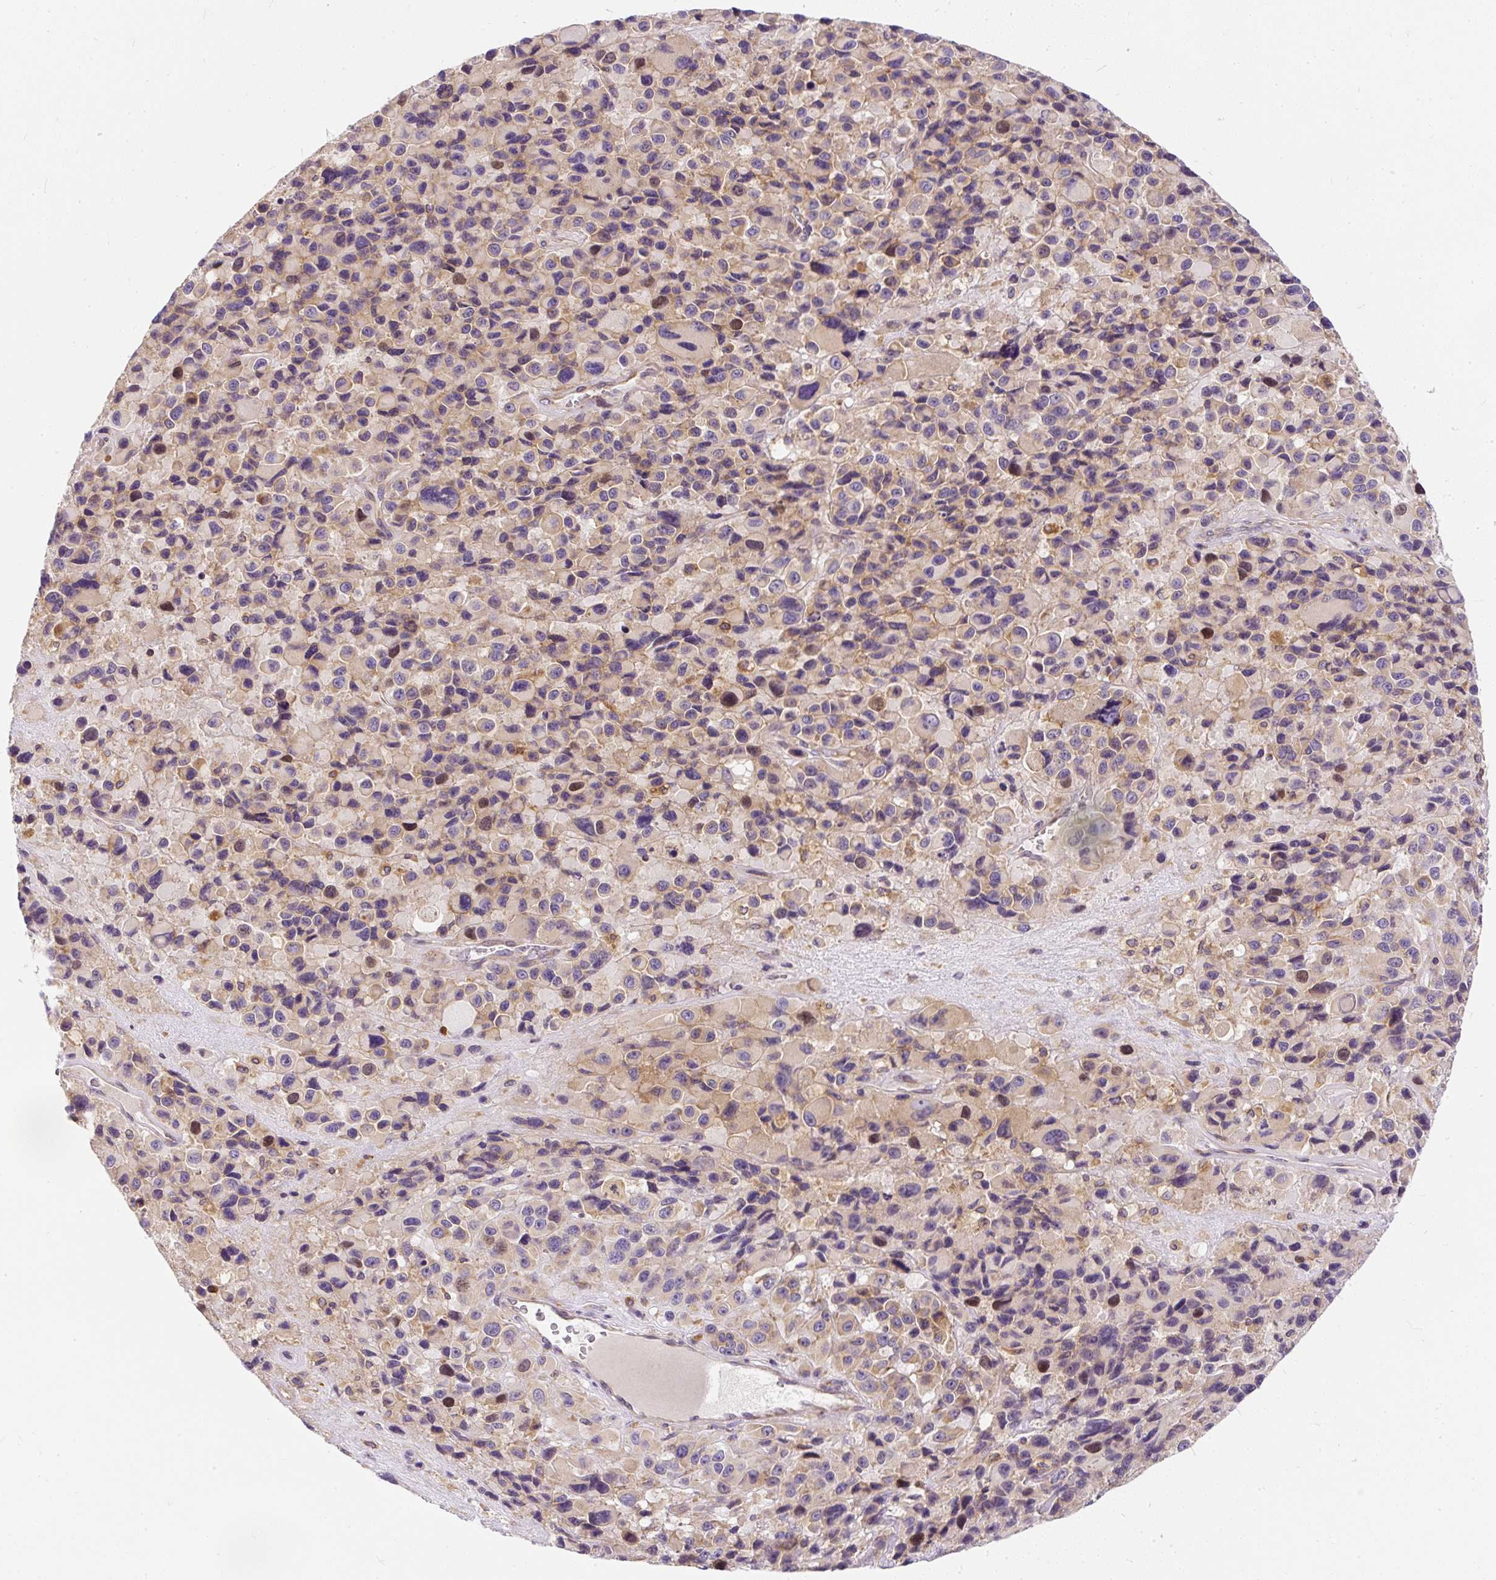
{"staining": {"intensity": "moderate", "quantity": "<25%", "location": "cytoplasmic/membranous,nuclear"}, "tissue": "melanoma", "cell_type": "Tumor cells", "image_type": "cancer", "snomed": [{"axis": "morphology", "description": "Malignant melanoma, Metastatic site"}, {"axis": "topography", "description": "Lymph node"}], "caption": "High-magnification brightfield microscopy of melanoma stained with DAB (3,3'-diaminobenzidine) (brown) and counterstained with hematoxylin (blue). tumor cells exhibit moderate cytoplasmic/membranous and nuclear staining is identified in about<25% of cells. (DAB = brown stain, brightfield microscopy at high magnification).", "gene": "CYP20A1", "patient": {"sex": "female", "age": 65}}